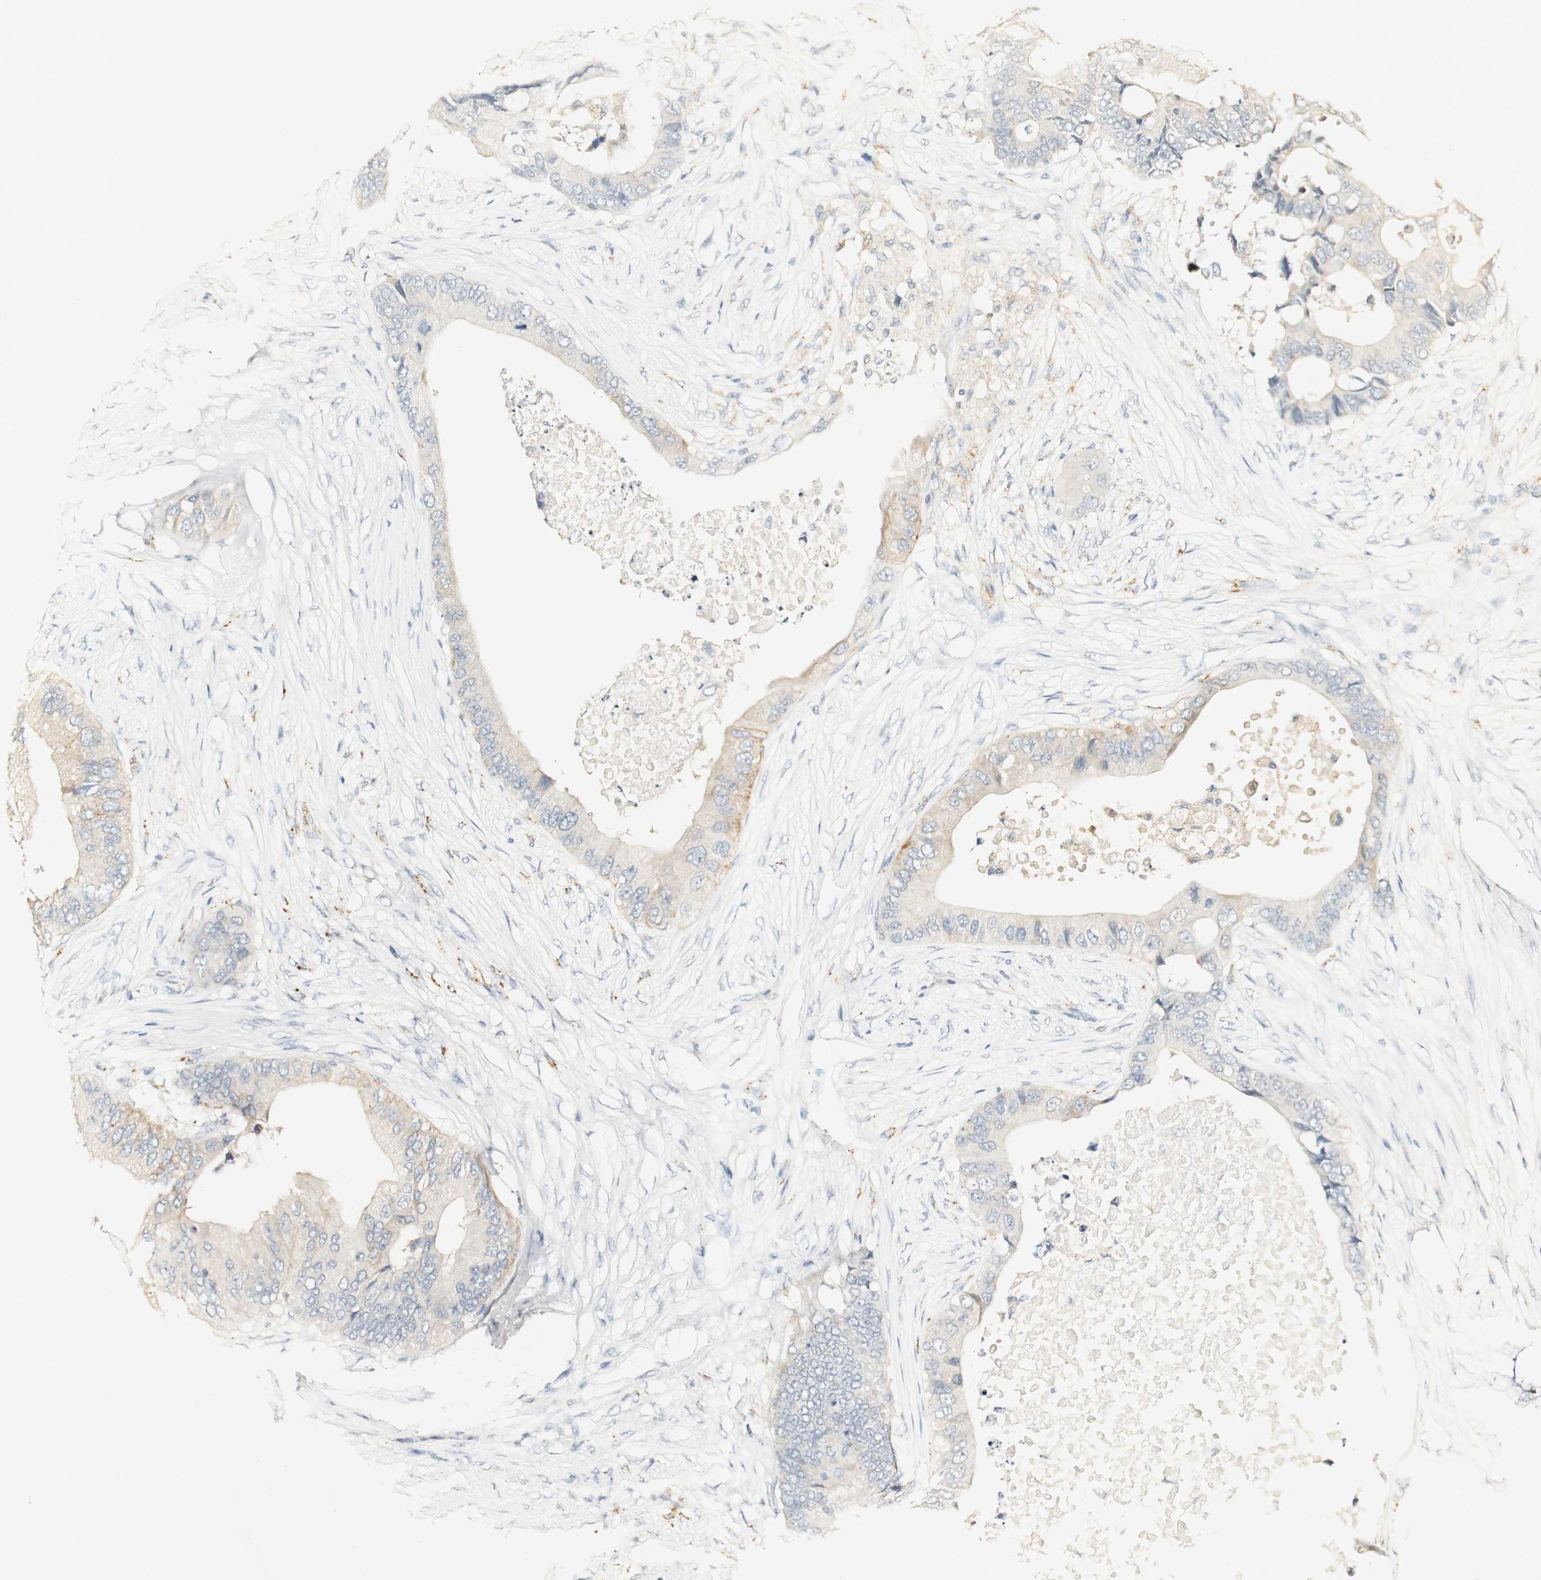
{"staining": {"intensity": "weak", "quantity": "<25%", "location": "cytoplasmic/membranous"}, "tissue": "colorectal cancer", "cell_type": "Tumor cells", "image_type": "cancer", "snomed": [{"axis": "morphology", "description": "Adenocarcinoma, NOS"}, {"axis": "topography", "description": "Colon"}], "caption": "A high-resolution photomicrograph shows IHC staining of colorectal adenocarcinoma, which shows no significant positivity in tumor cells. Brightfield microscopy of immunohistochemistry (IHC) stained with DAB (3,3'-diaminobenzidine) (brown) and hematoxylin (blue), captured at high magnification.", "gene": "SYT7", "patient": {"sex": "male", "age": 71}}